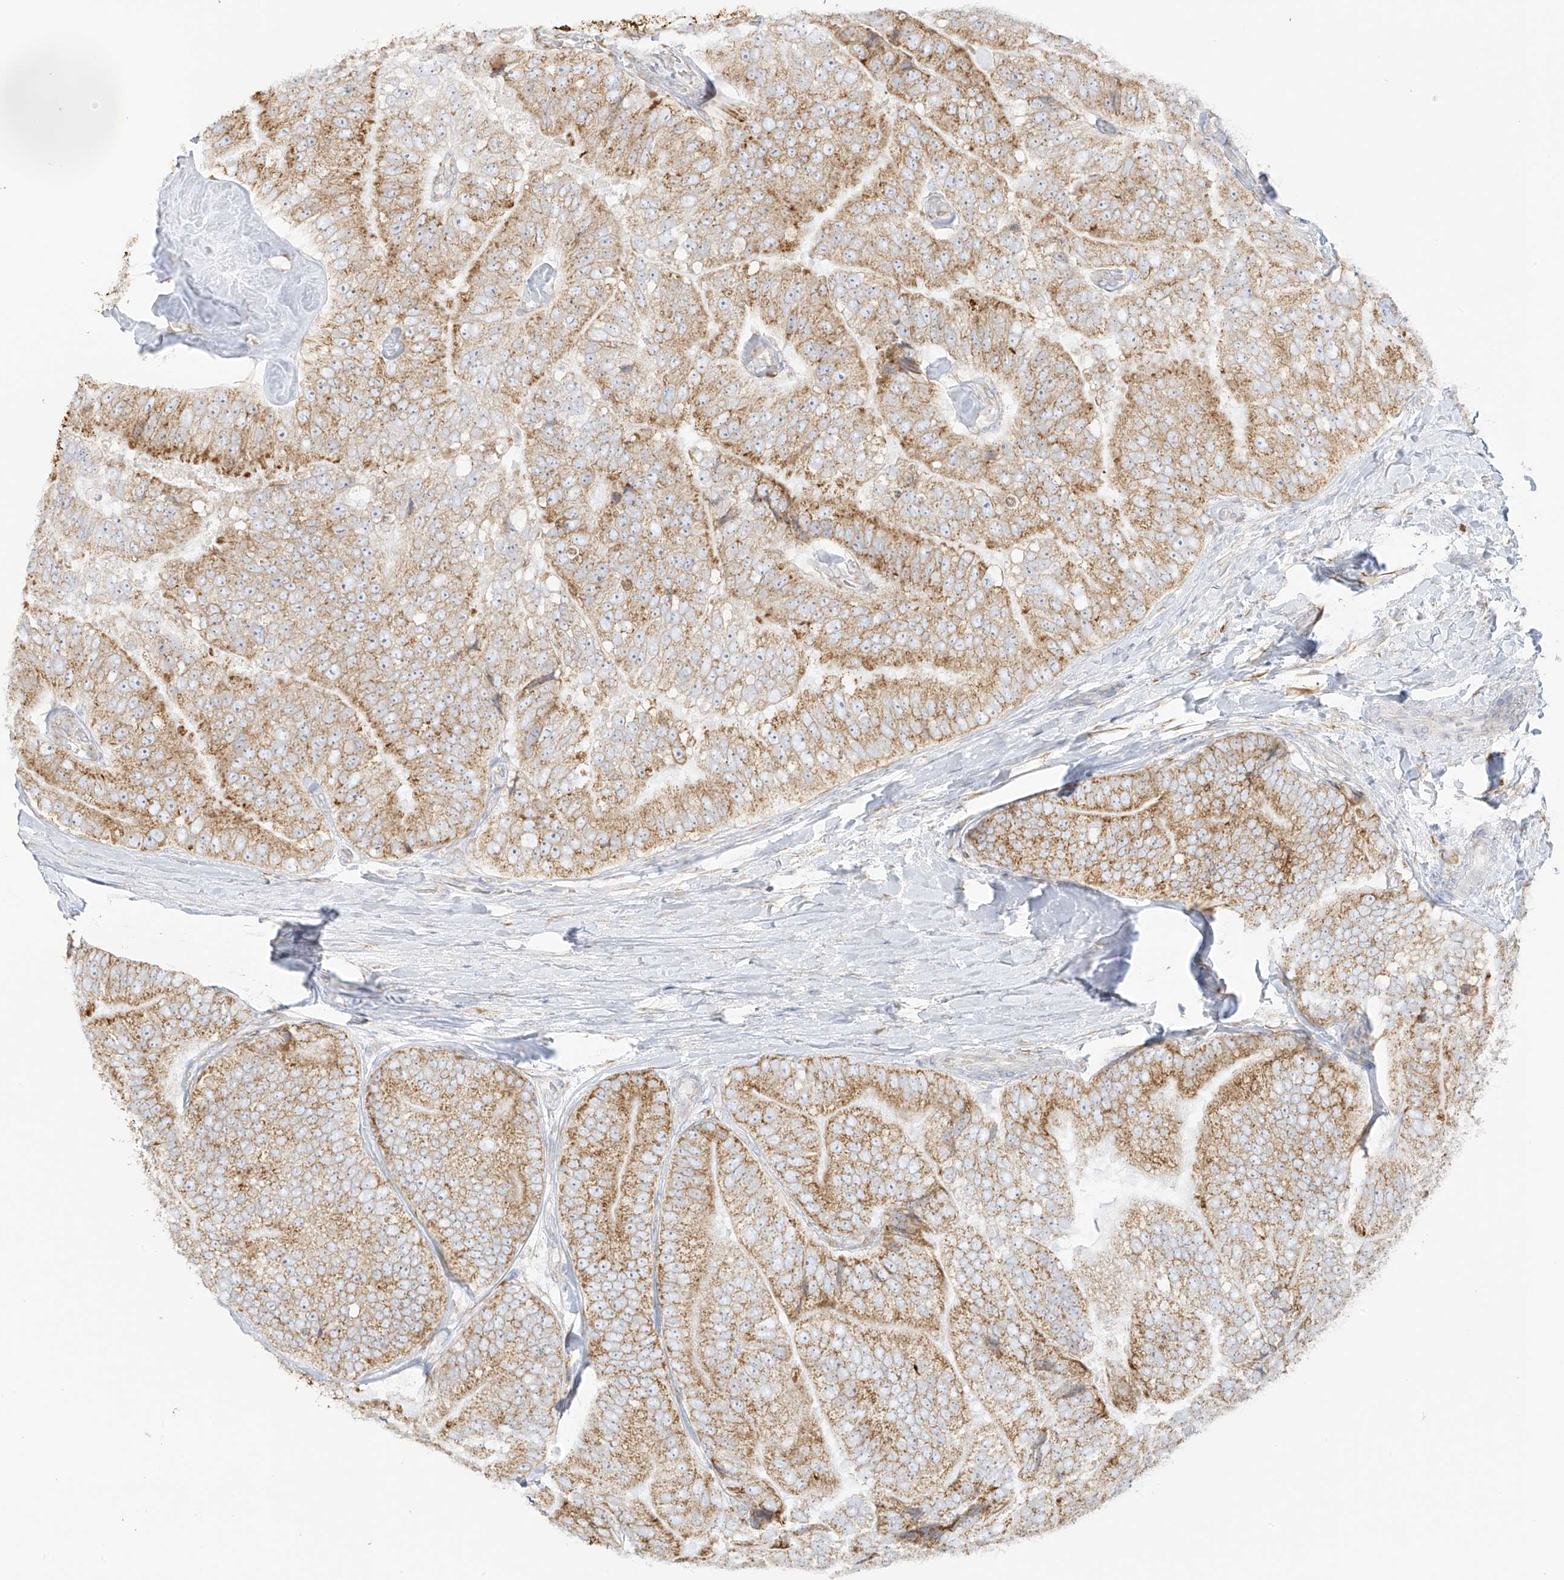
{"staining": {"intensity": "moderate", "quantity": ">75%", "location": "cytoplasmic/membranous"}, "tissue": "prostate cancer", "cell_type": "Tumor cells", "image_type": "cancer", "snomed": [{"axis": "morphology", "description": "Adenocarcinoma, High grade"}, {"axis": "topography", "description": "Prostate"}], "caption": "The photomicrograph exhibits staining of prostate high-grade adenocarcinoma, revealing moderate cytoplasmic/membranous protein staining (brown color) within tumor cells.", "gene": "LRRC59", "patient": {"sex": "male", "age": 70}}